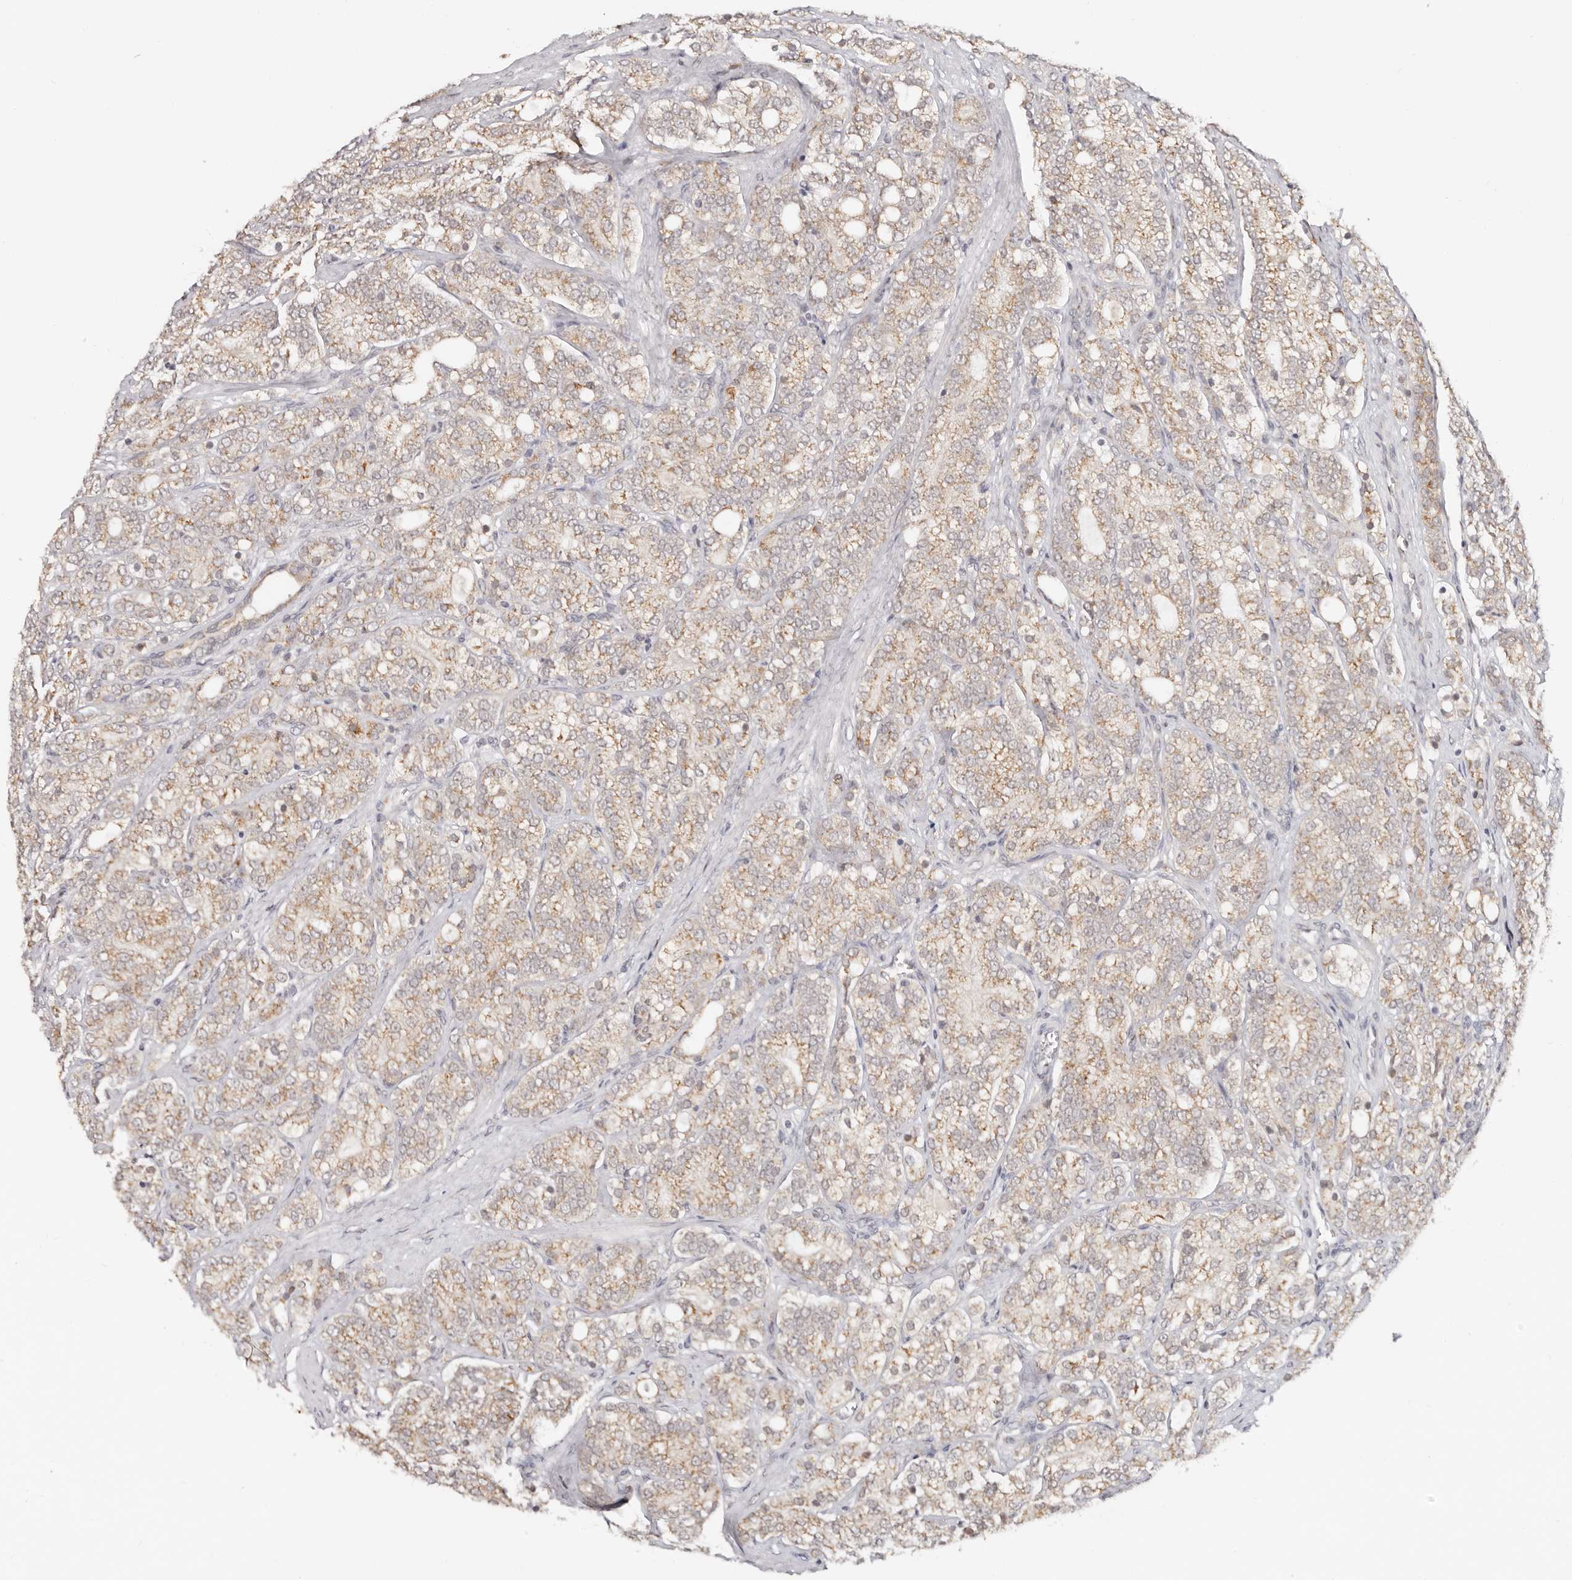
{"staining": {"intensity": "moderate", "quantity": ">75%", "location": "cytoplasmic/membranous"}, "tissue": "prostate cancer", "cell_type": "Tumor cells", "image_type": "cancer", "snomed": [{"axis": "morphology", "description": "Adenocarcinoma, High grade"}, {"axis": "topography", "description": "Prostate"}], "caption": "Protein expression analysis of prostate high-grade adenocarcinoma shows moderate cytoplasmic/membranous positivity in about >75% of tumor cells. The staining was performed using DAB (3,3'-diaminobenzidine) to visualize the protein expression in brown, while the nuclei were stained in blue with hematoxylin (Magnification: 20x).", "gene": "VIPAS39", "patient": {"sex": "male", "age": 57}}